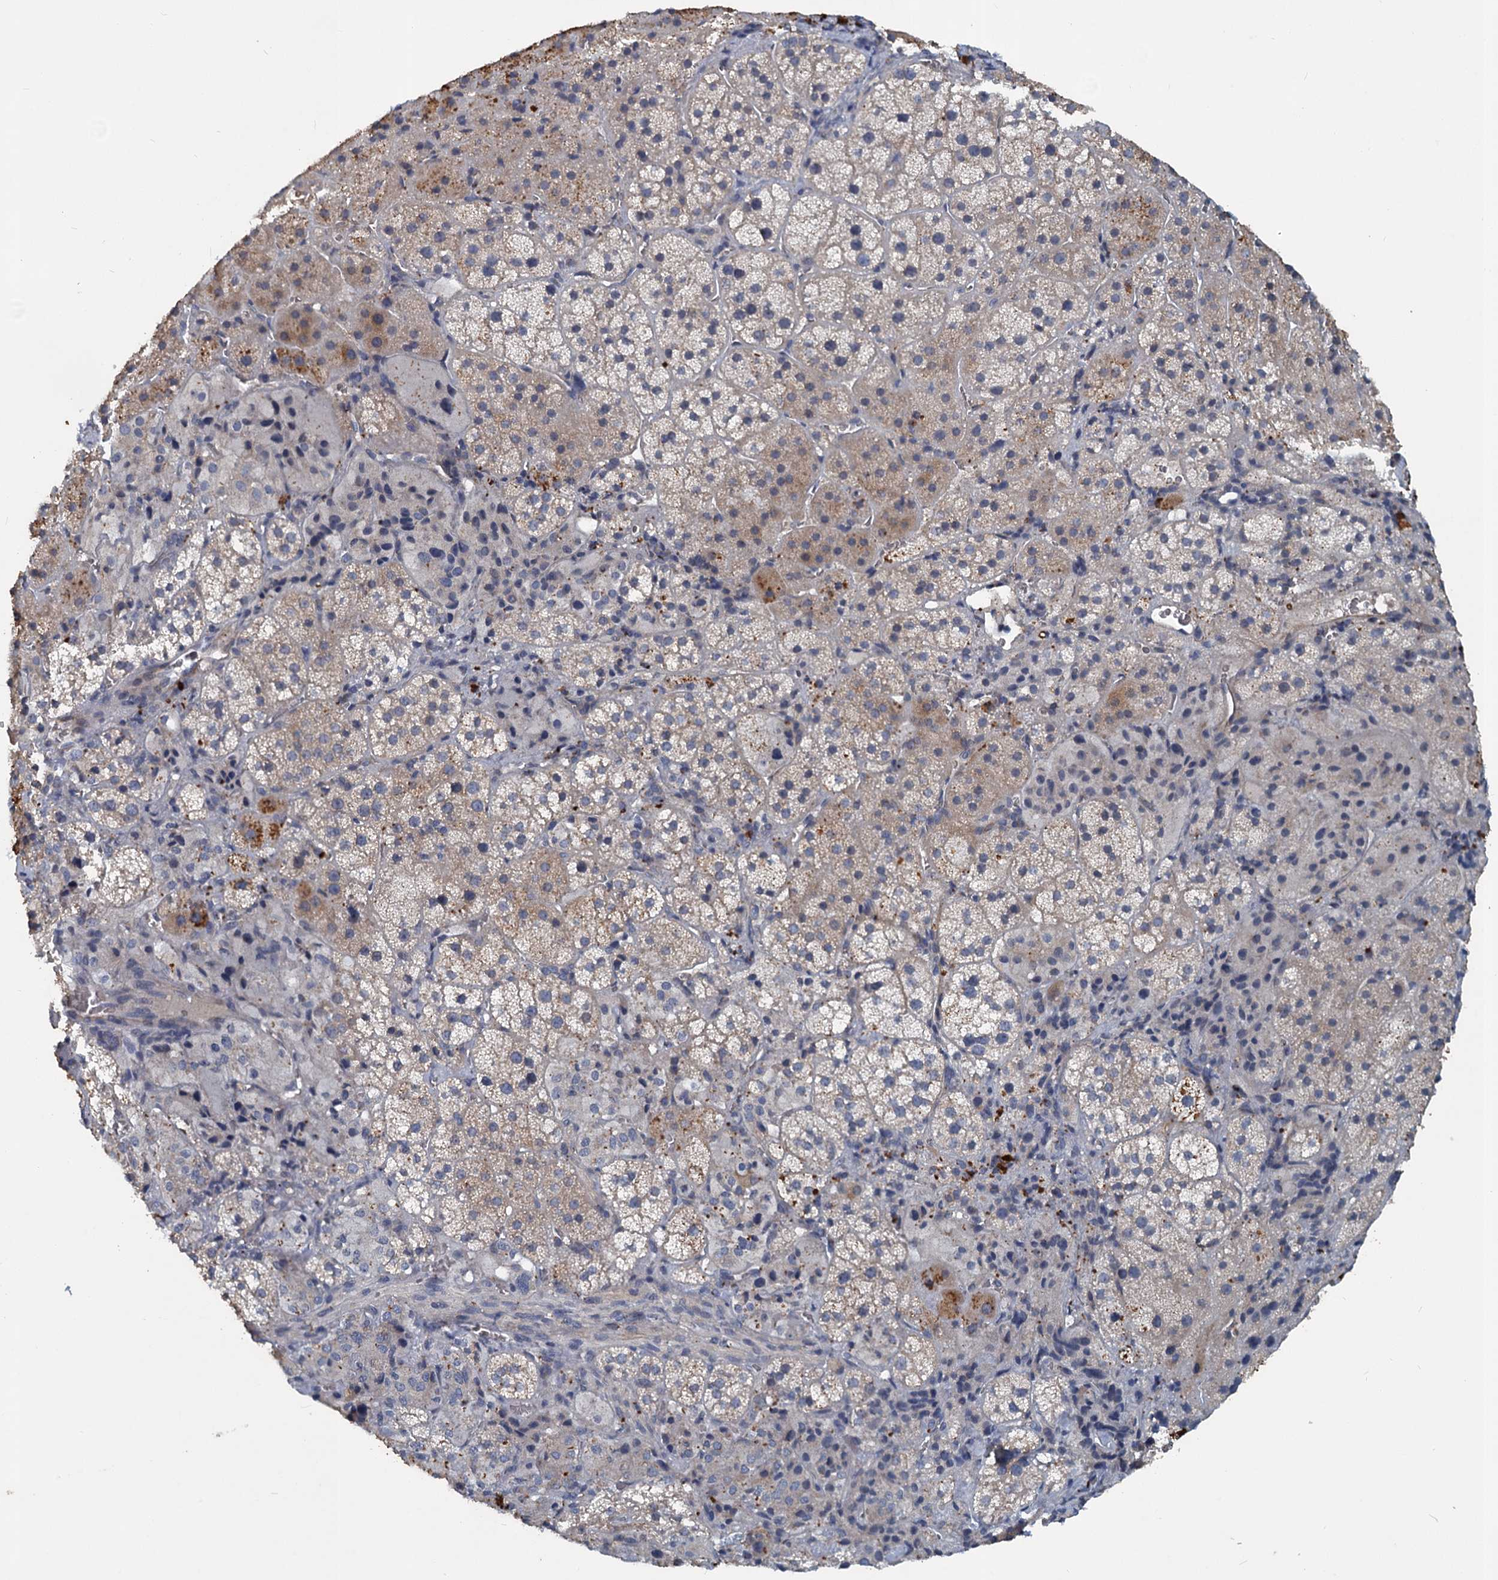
{"staining": {"intensity": "moderate", "quantity": "<25%", "location": "cytoplasmic/membranous"}, "tissue": "adrenal gland", "cell_type": "Glandular cells", "image_type": "normal", "snomed": [{"axis": "morphology", "description": "Normal tissue, NOS"}, {"axis": "topography", "description": "Adrenal gland"}], "caption": "Protein expression analysis of benign adrenal gland demonstrates moderate cytoplasmic/membranous staining in about <25% of glandular cells. Using DAB (brown) and hematoxylin (blue) stains, captured at high magnification using brightfield microscopy.", "gene": "SLC2A7", "patient": {"sex": "female", "age": 44}}